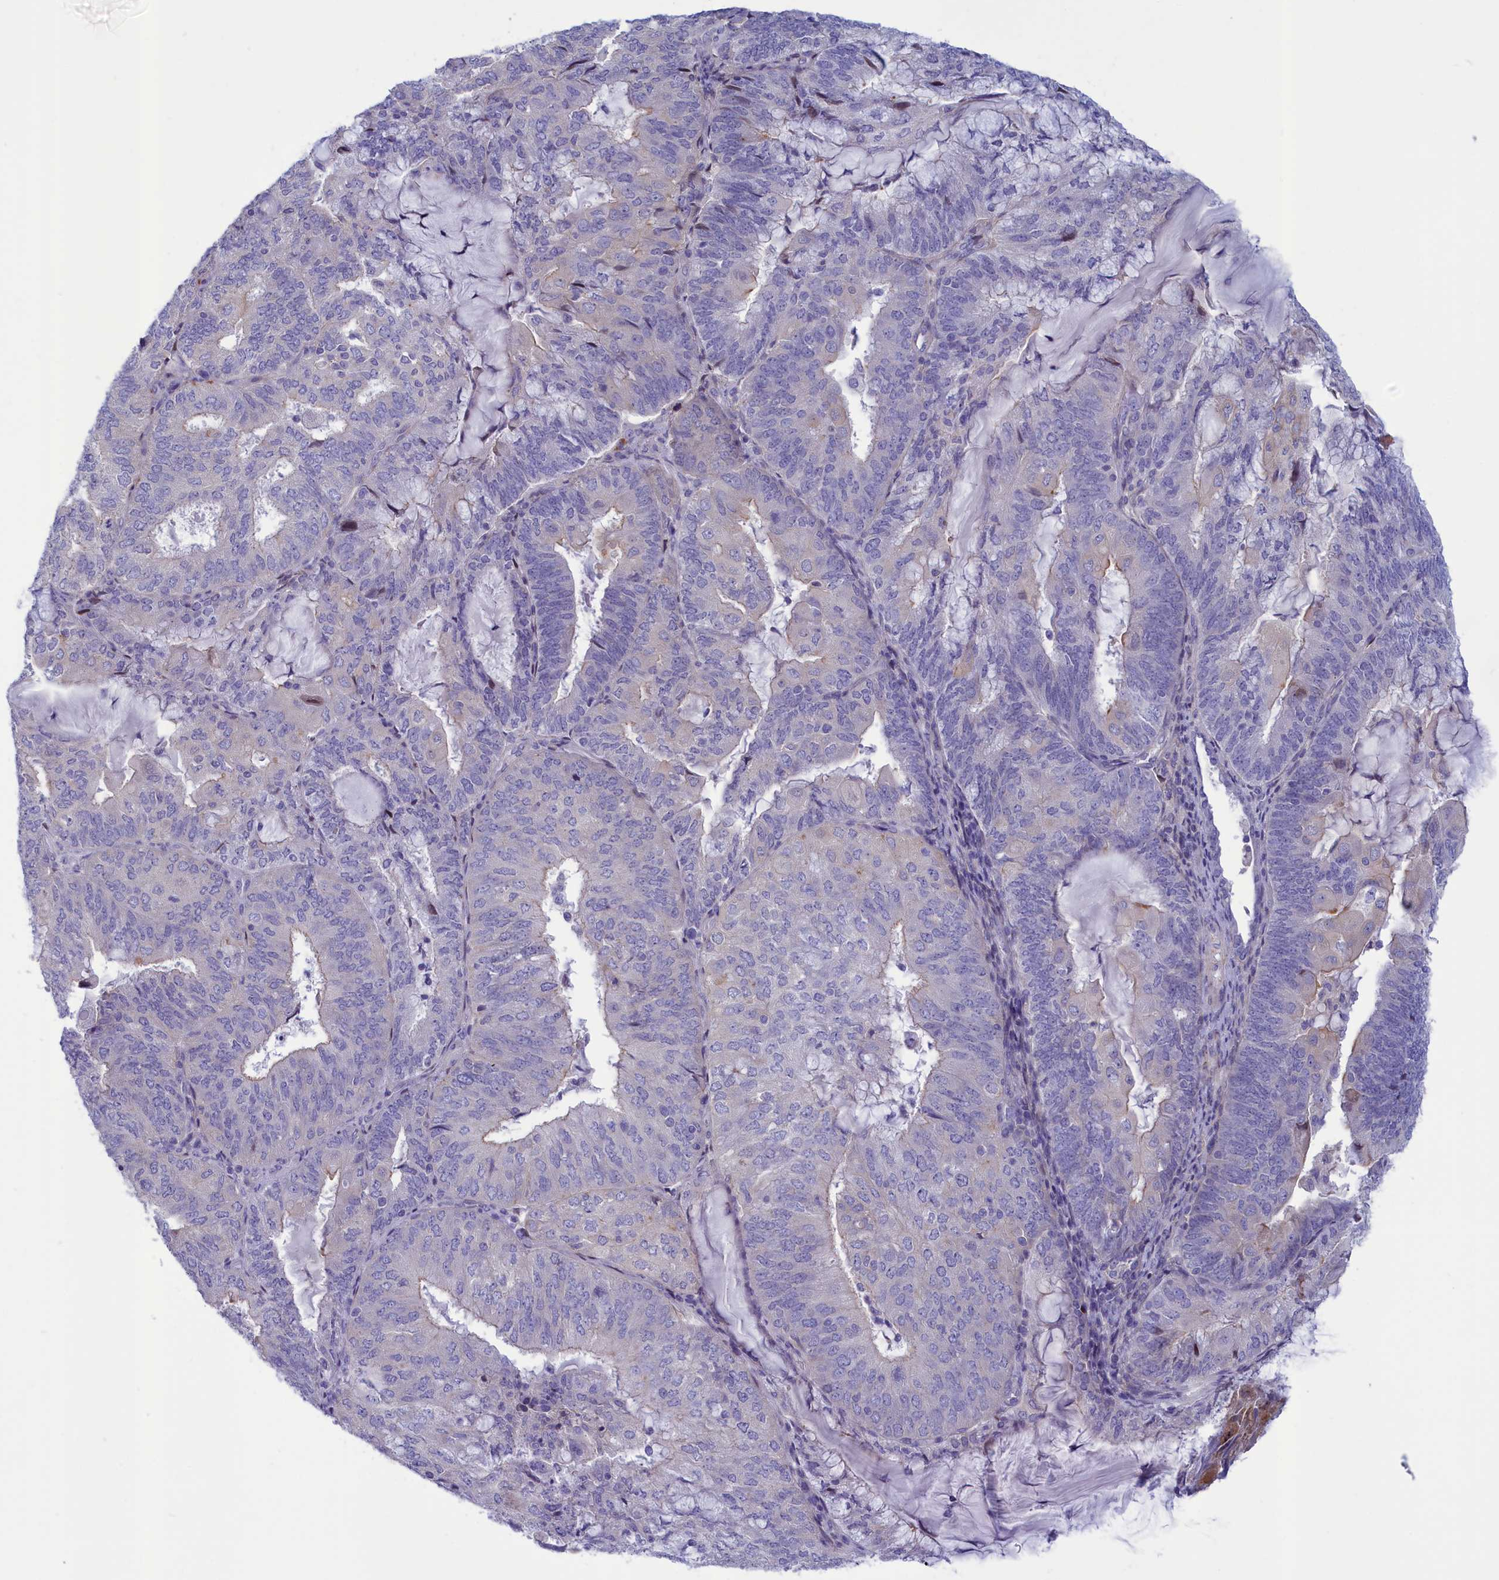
{"staining": {"intensity": "negative", "quantity": "none", "location": "none"}, "tissue": "endometrial cancer", "cell_type": "Tumor cells", "image_type": "cancer", "snomed": [{"axis": "morphology", "description": "Adenocarcinoma, NOS"}, {"axis": "topography", "description": "Endometrium"}], "caption": "The photomicrograph displays no staining of tumor cells in endometrial cancer (adenocarcinoma).", "gene": "CORO2A", "patient": {"sex": "female", "age": 81}}